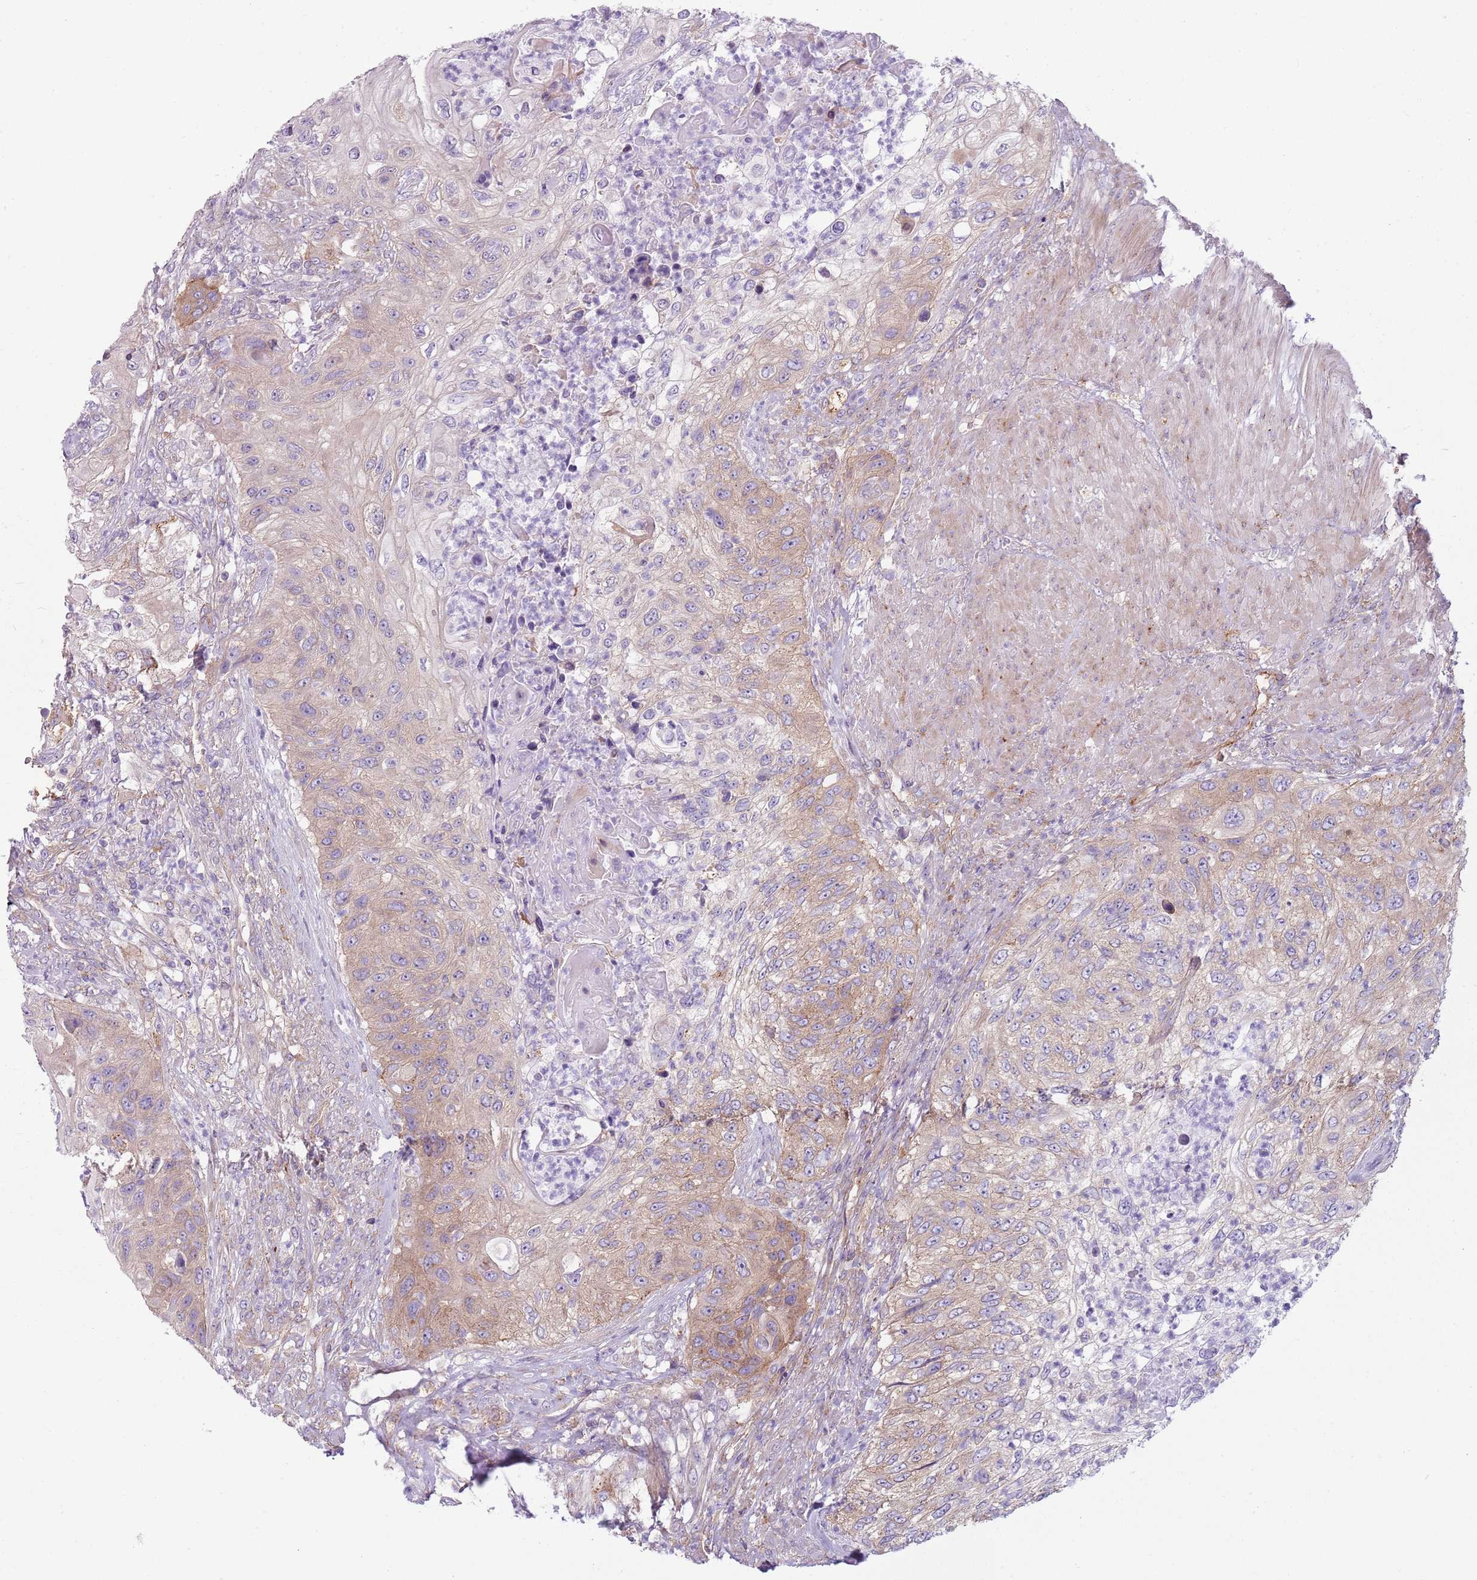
{"staining": {"intensity": "moderate", "quantity": "25%-75%", "location": "cytoplasmic/membranous"}, "tissue": "urothelial cancer", "cell_type": "Tumor cells", "image_type": "cancer", "snomed": [{"axis": "morphology", "description": "Urothelial carcinoma, High grade"}, {"axis": "topography", "description": "Urinary bladder"}], "caption": "Tumor cells show medium levels of moderate cytoplasmic/membranous positivity in about 25%-75% of cells in human high-grade urothelial carcinoma.", "gene": "SNX1", "patient": {"sex": "female", "age": 60}}